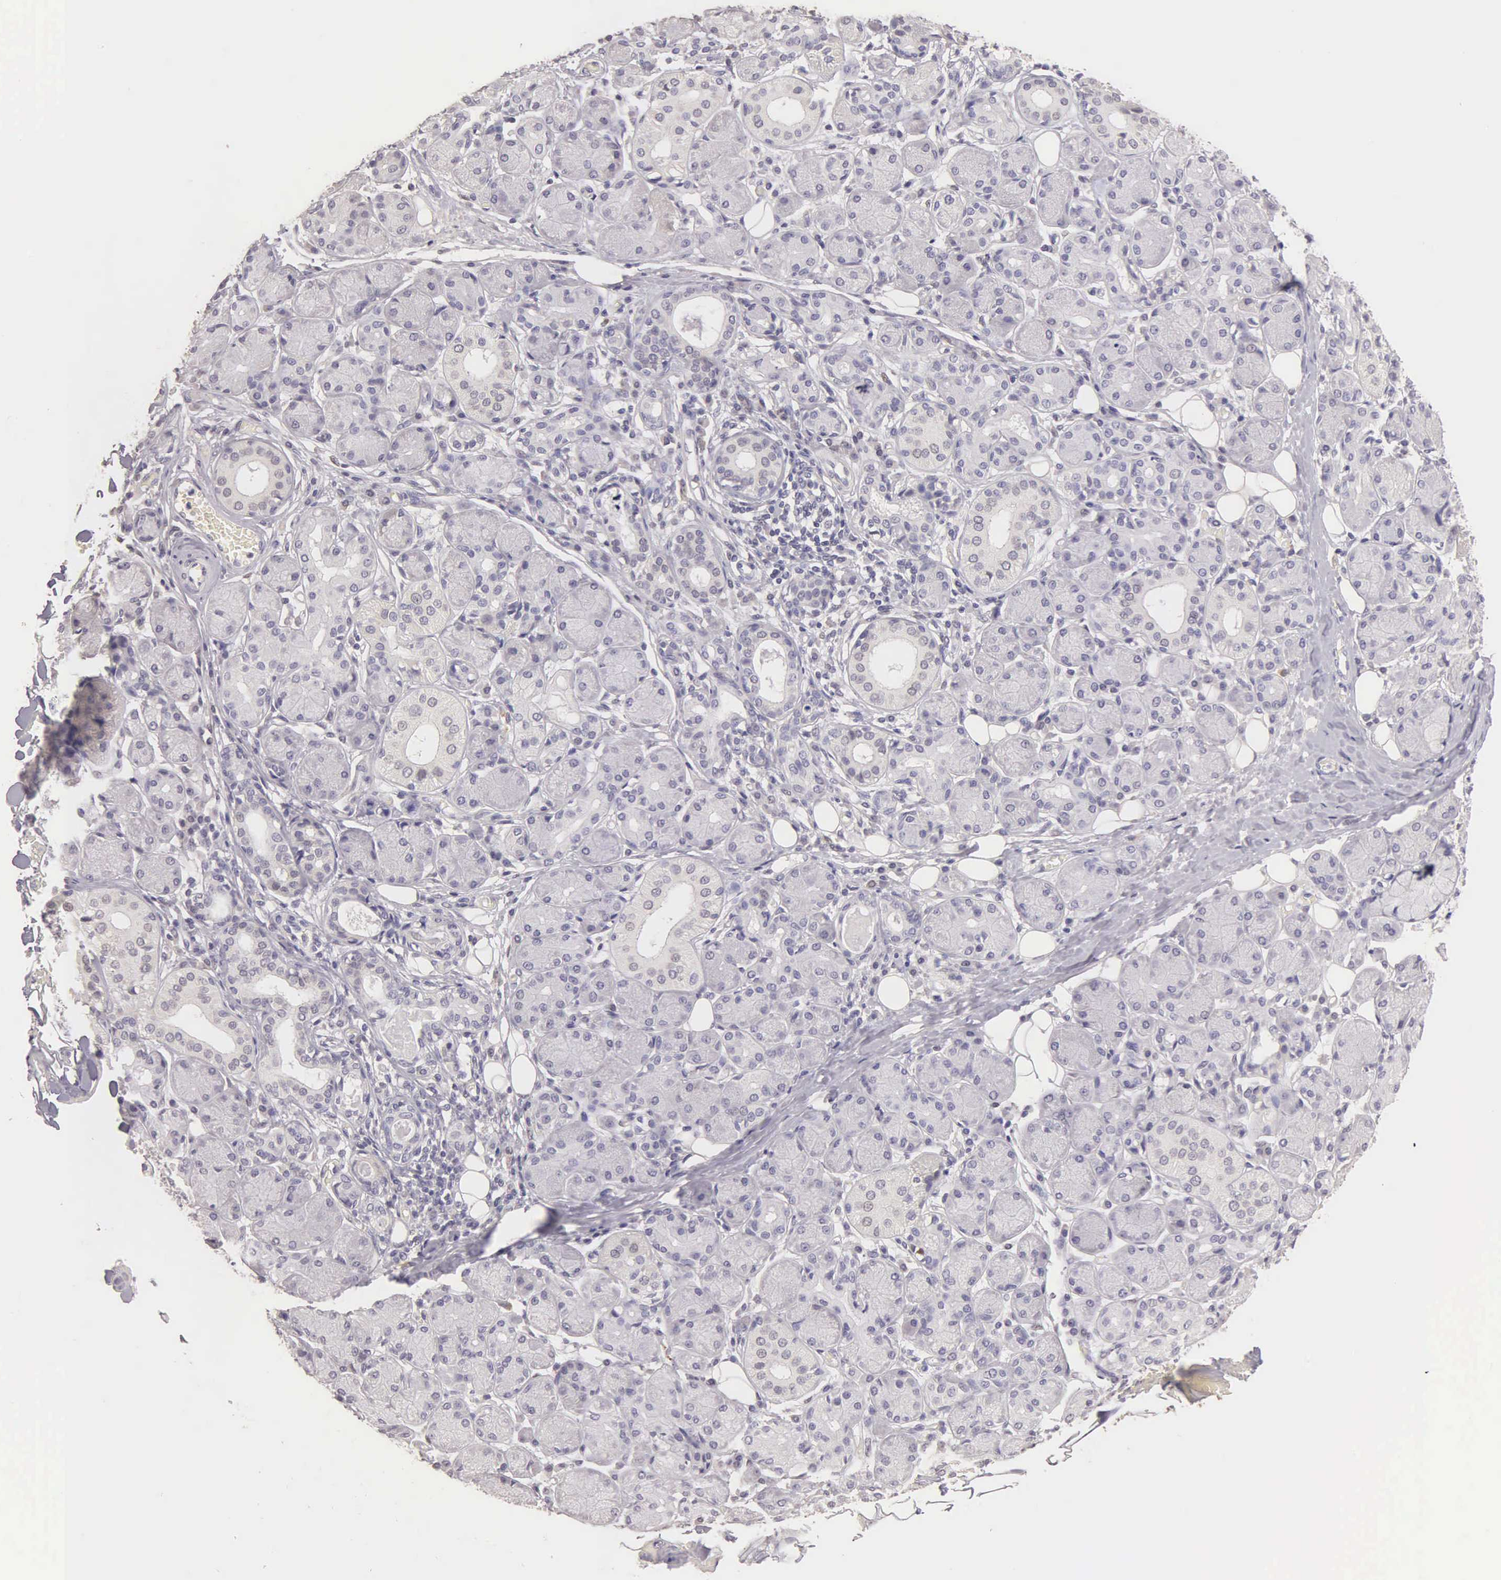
{"staining": {"intensity": "negative", "quantity": "none", "location": "none"}, "tissue": "salivary gland", "cell_type": "Glandular cells", "image_type": "normal", "snomed": [{"axis": "morphology", "description": "Normal tissue, NOS"}, {"axis": "topography", "description": "Salivary gland"}, {"axis": "topography", "description": "Peripheral nerve tissue"}], "caption": "This photomicrograph is of normal salivary gland stained with immunohistochemistry to label a protein in brown with the nuclei are counter-stained blue. There is no positivity in glandular cells. (IHC, brightfield microscopy, high magnification).", "gene": "ESR1", "patient": {"sex": "male", "age": 62}}